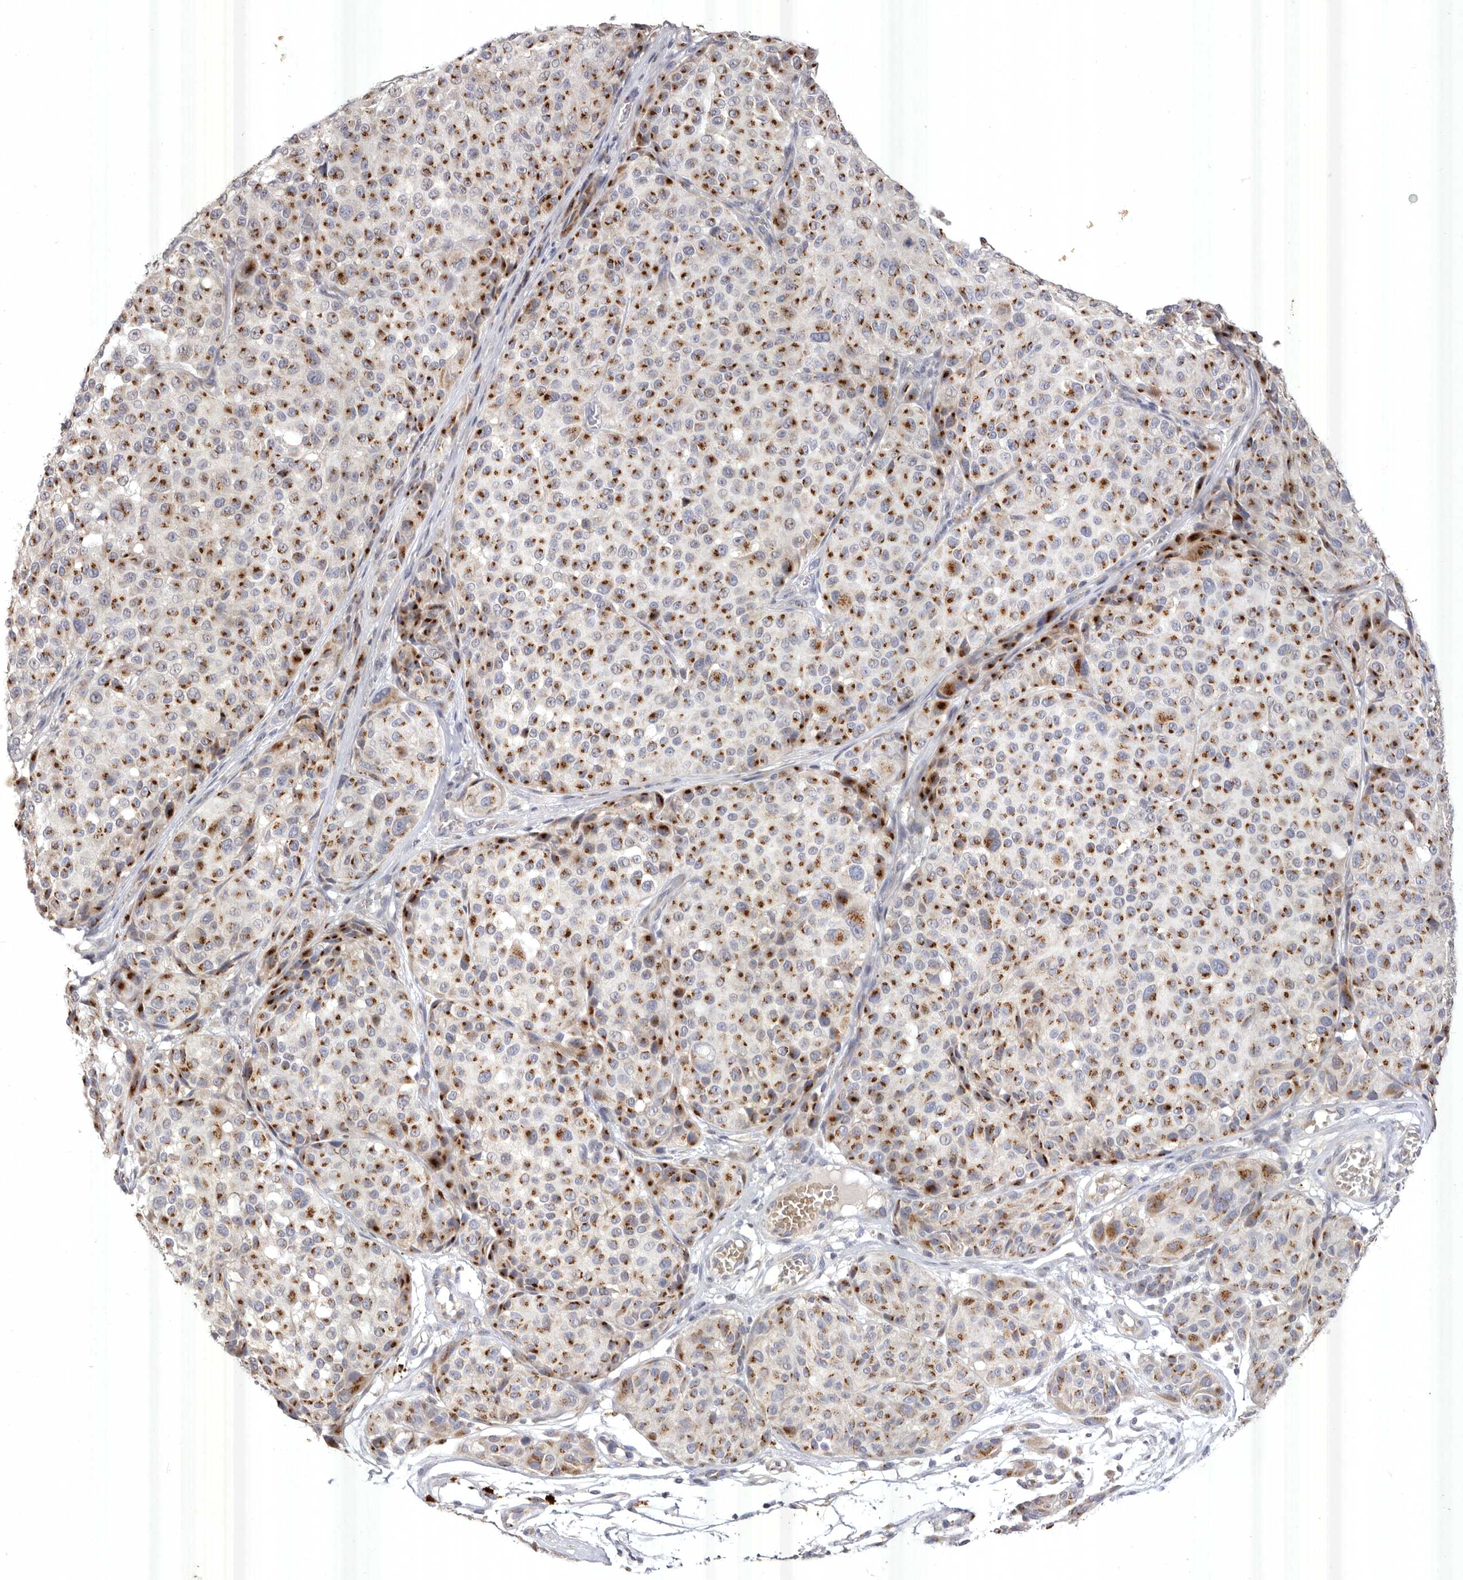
{"staining": {"intensity": "moderate", "quantity": ">75%", "location": "cytoplasmic/membranous"}, "tissue": "melanoma", "cell_type": "Tumor cells", "image_type": "cancer", "snomed": [{"axis": "morphology", "description": "Malignant melanoma, NOS"}, {"axis": "topography", "description": "Skin"}], "caption": "The immunohistochemical stain labels moderate cytoplasmic/membranous positivity in tumor cells of melanoma tissue.", "gene": "USP24", "patient": {"sex": "male", "age": 83}}